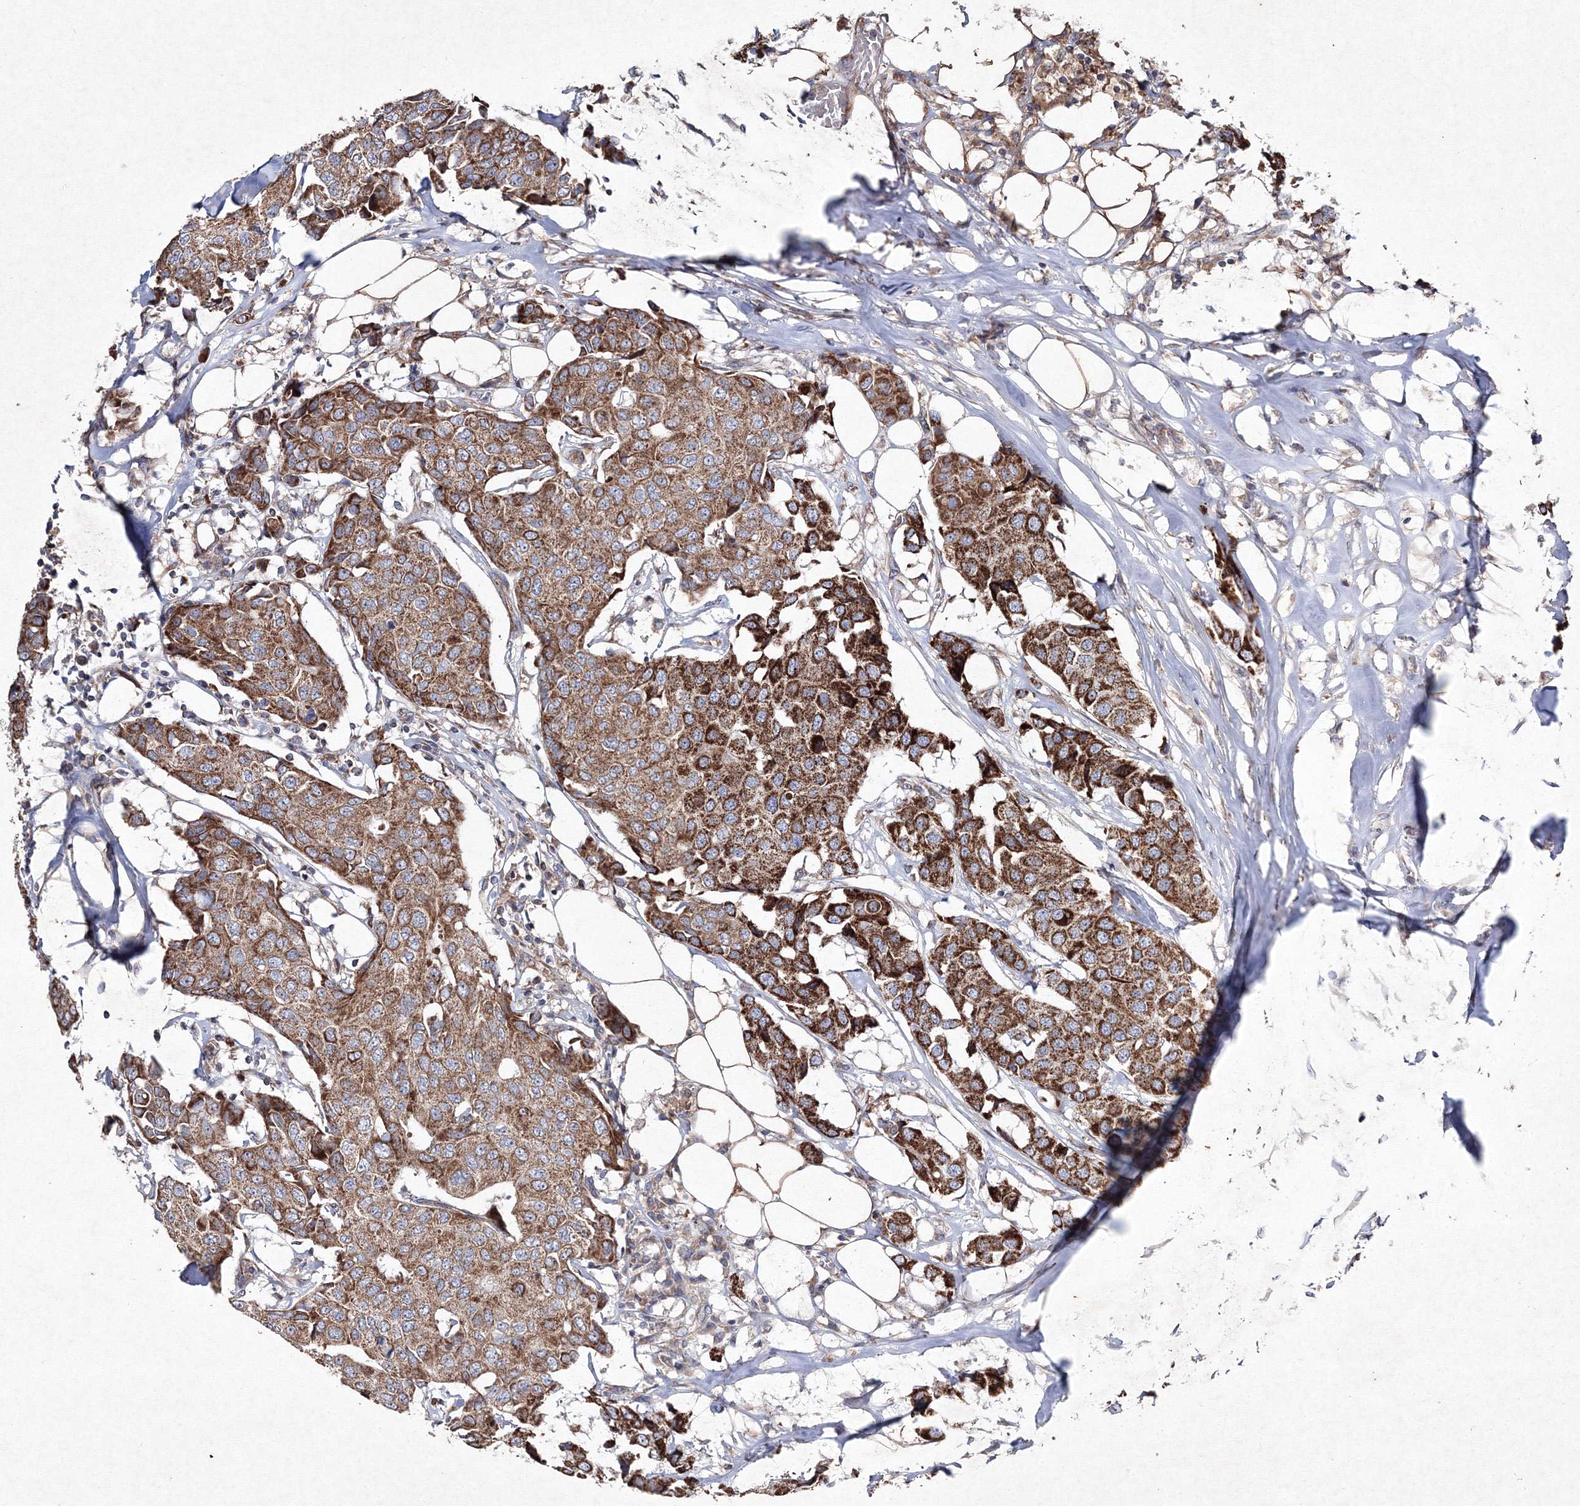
{"staining": {"intensity": "strong", "quantity": ">75%", "location": "cytoplasmic/membranous"}, "tissue": "breast cancer", "cell_type": "Tumor cells", "image_type": "cancer", "snomed": [{"axis": "morphology", "description": "Duct carcinoma"}, {"axis": "topography", "description": "Breast"}], "caption": "High-magnification brightfield microscopy of breast cancer stained with DAB (brown) and counterstained with hematoxylin (blue). tumor cells exhibit strong cytoplasmic/membranous positivity is appreciated in about>75% of cells. The staining is performed using DAB brown chromogen to label protein expression. The nuclei are counter-stained blue using hematoxylin.", "gene": "GFM1", "patient": {"sex": "female", "age": 80}}